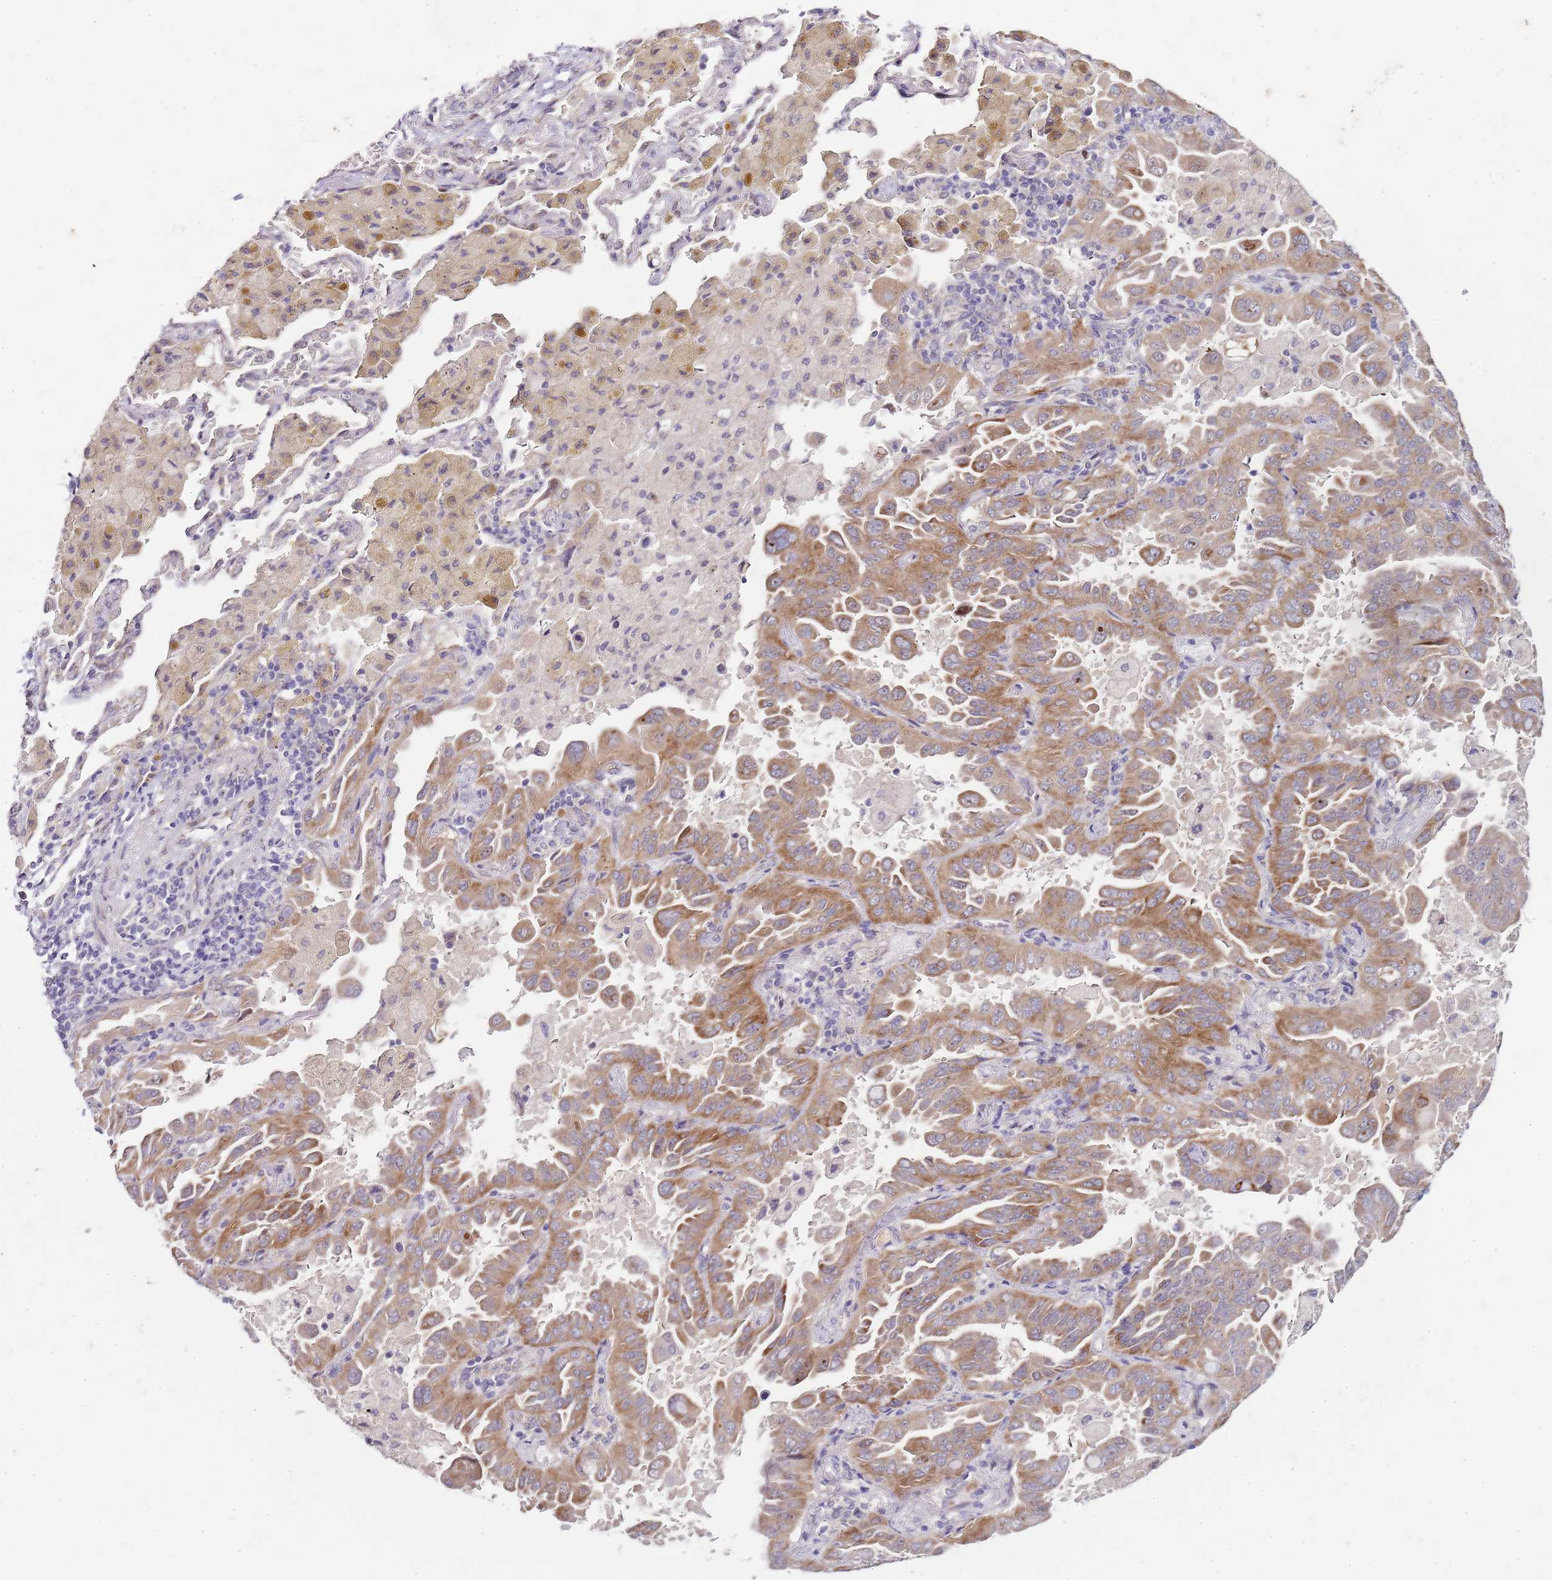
{"staining": {"intensity": "moderate", "quantity": ">75%", "location": "cytoplasmic/membranous"}, "tissue": "lung cancer", "cell_type": "Tumor cells", "image_type": "cancer", "snomed": [{"axis": "morphology", "description": "Adenocarcinoma, NOS"}, {"axis": "topography", "description": "Lung"}], "caption": "Protein staining shows moderate cytoplasmic/membranous positivity in about >75% of tumor cells in lung cancer (adenocarcinoma).", "gene": "TBC1D9", "patient": {"sex": "male", "age": 64}}